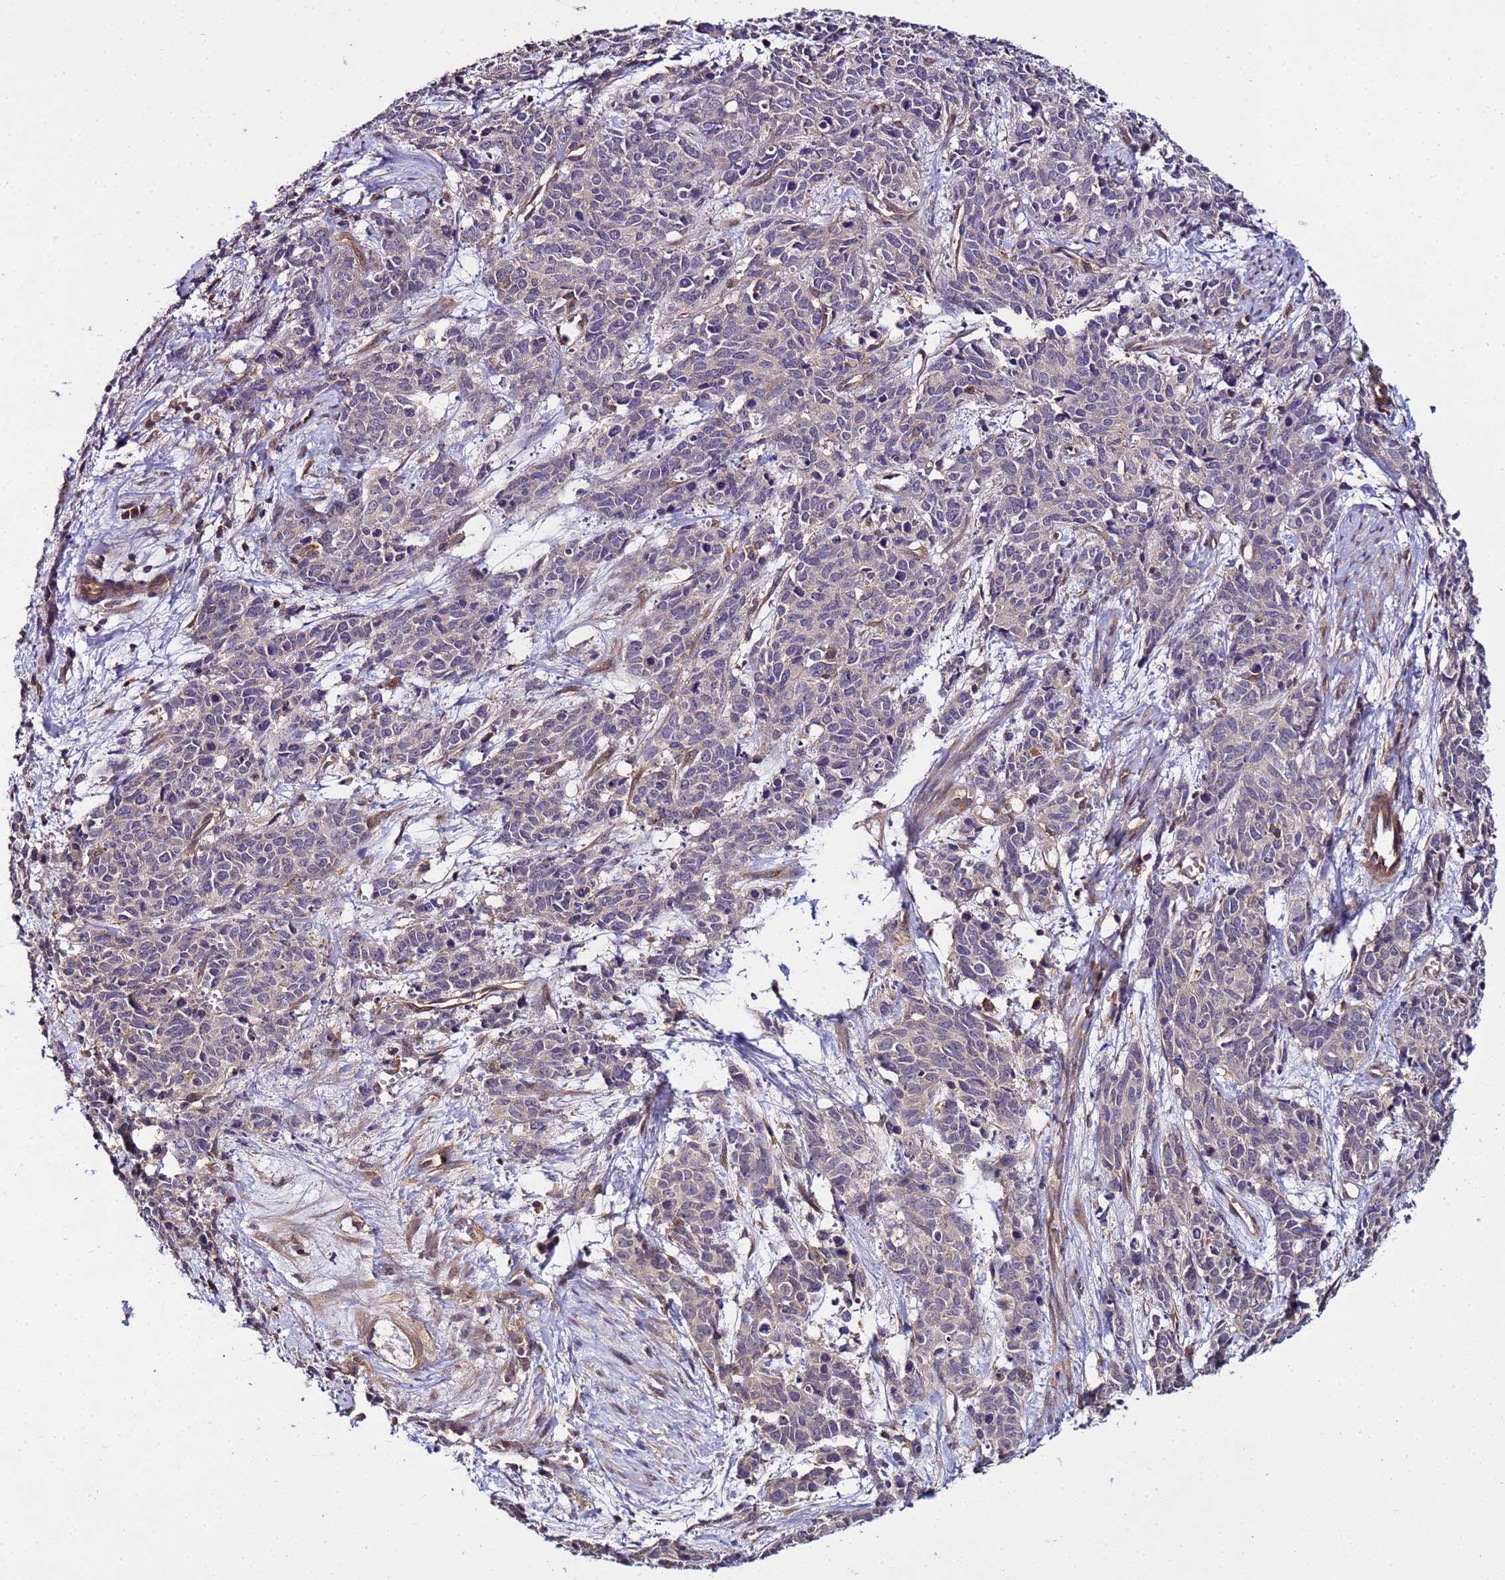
{"staining": {"intensity": "negative", "quantity": "none", "location": "none"}, "tissue": "cervical cancer", "cell_type": "Tumor cells", "image_type": "cancer", "snomed": [{"axis": "morphology", "description": "Squamous cell carcinoma, NOS"}, {"axis": "topography", "description": "Cervix"}], "caption": "A photomicrograph of human cervical cancer (squamous cell carcinoma) is negative for staining in tumor cells.", "gene": "GSPT2", "patient": {"sex": "female", "age": 60}}